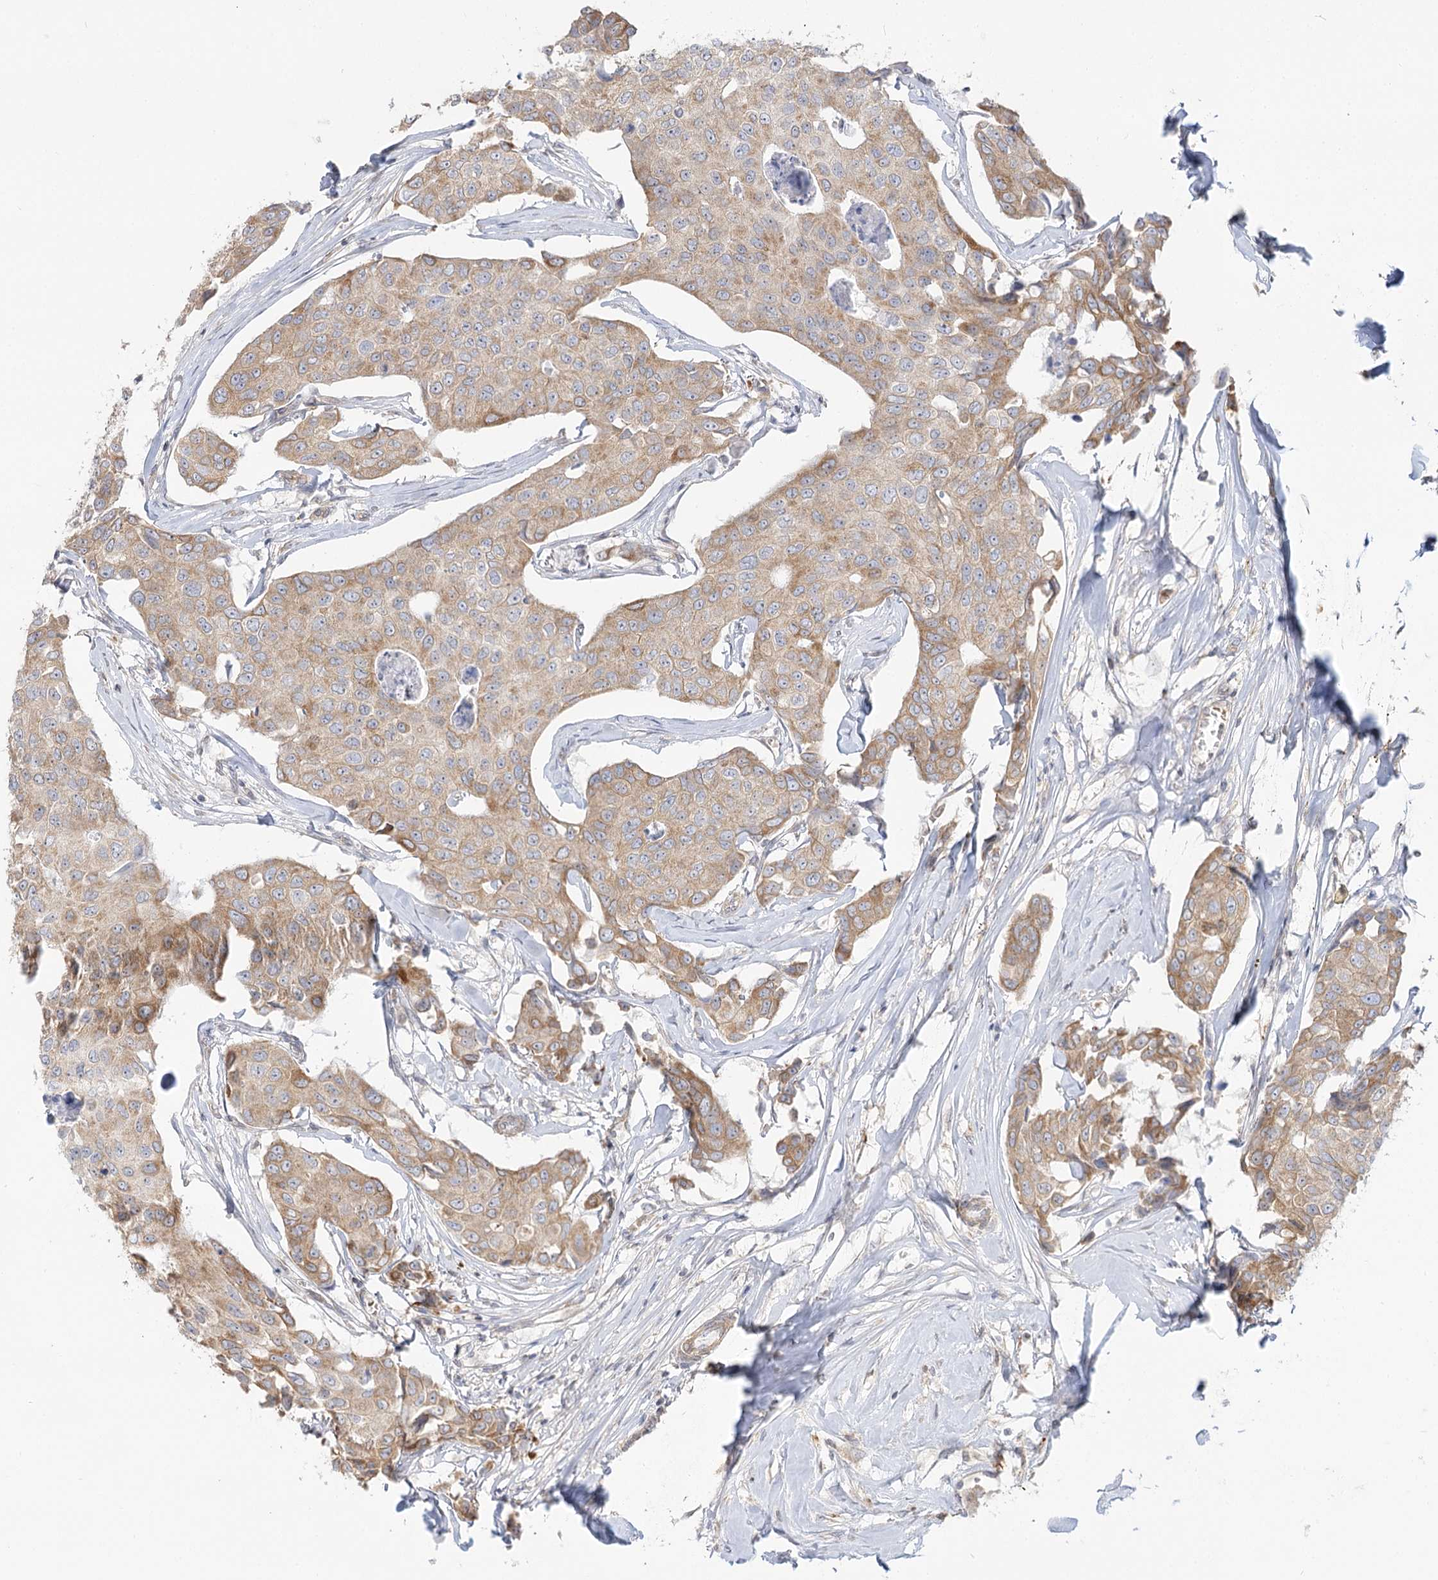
{"staining": {"intensity": "moderate", "quantity": ">75%", "location": "cytoplasmic/membranous"}, "tissue": "breast cancer", "cell_type": "Tumor cells", "image_type": "cancer", "snomed": [{"axis": "morphology", "description": "Duct carcinoma"}, {"axis": "topography", "description": "Breast"}], "caption": "IHC photomicrograph of human breast cancer stained for a protein (brown), which shows medium levels of moderate cytoplasmic/membranous staining in approximately >75% of tumor cells.", "gene": "MTMR3", "patient": {"sex": "female", "age": 80}}